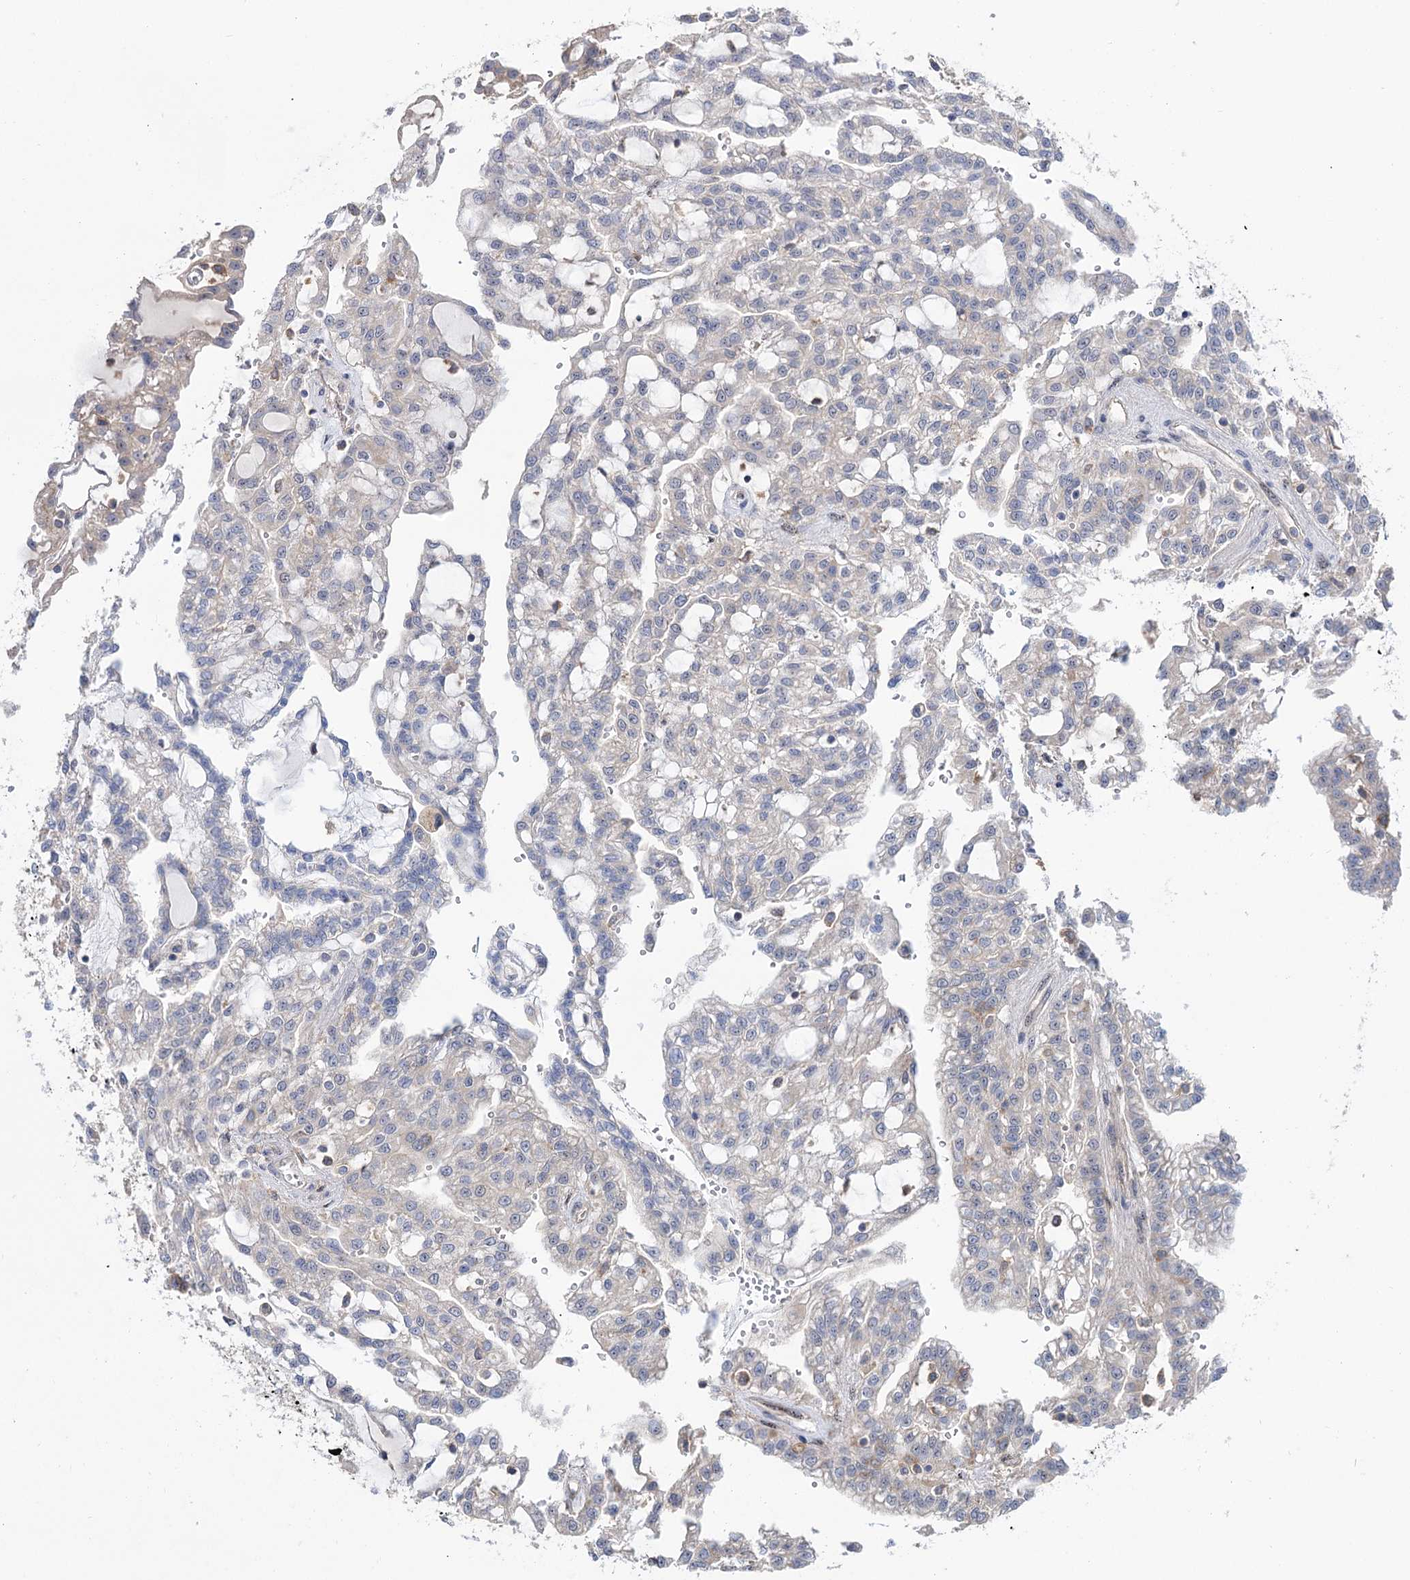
{"staining": {"intensity": "weak", "quantity": "<25%", "location": "cytoplasmic/membranous"}, "tissue": "renal cancer", "cell_type": "Tumor cells", "image_type": "cancer", "snomed": [{"axis": "morphology", "description": "Adenocarcinoma, NOS"}, {"axis": "topography", "description": "Kidney"}], "caption": "Immunohistochemical staining of human renal cancer reveals no significant expression in tumor cells.", "gene": "SEC24A", "patient": {"sex": "male", "age": 63}}